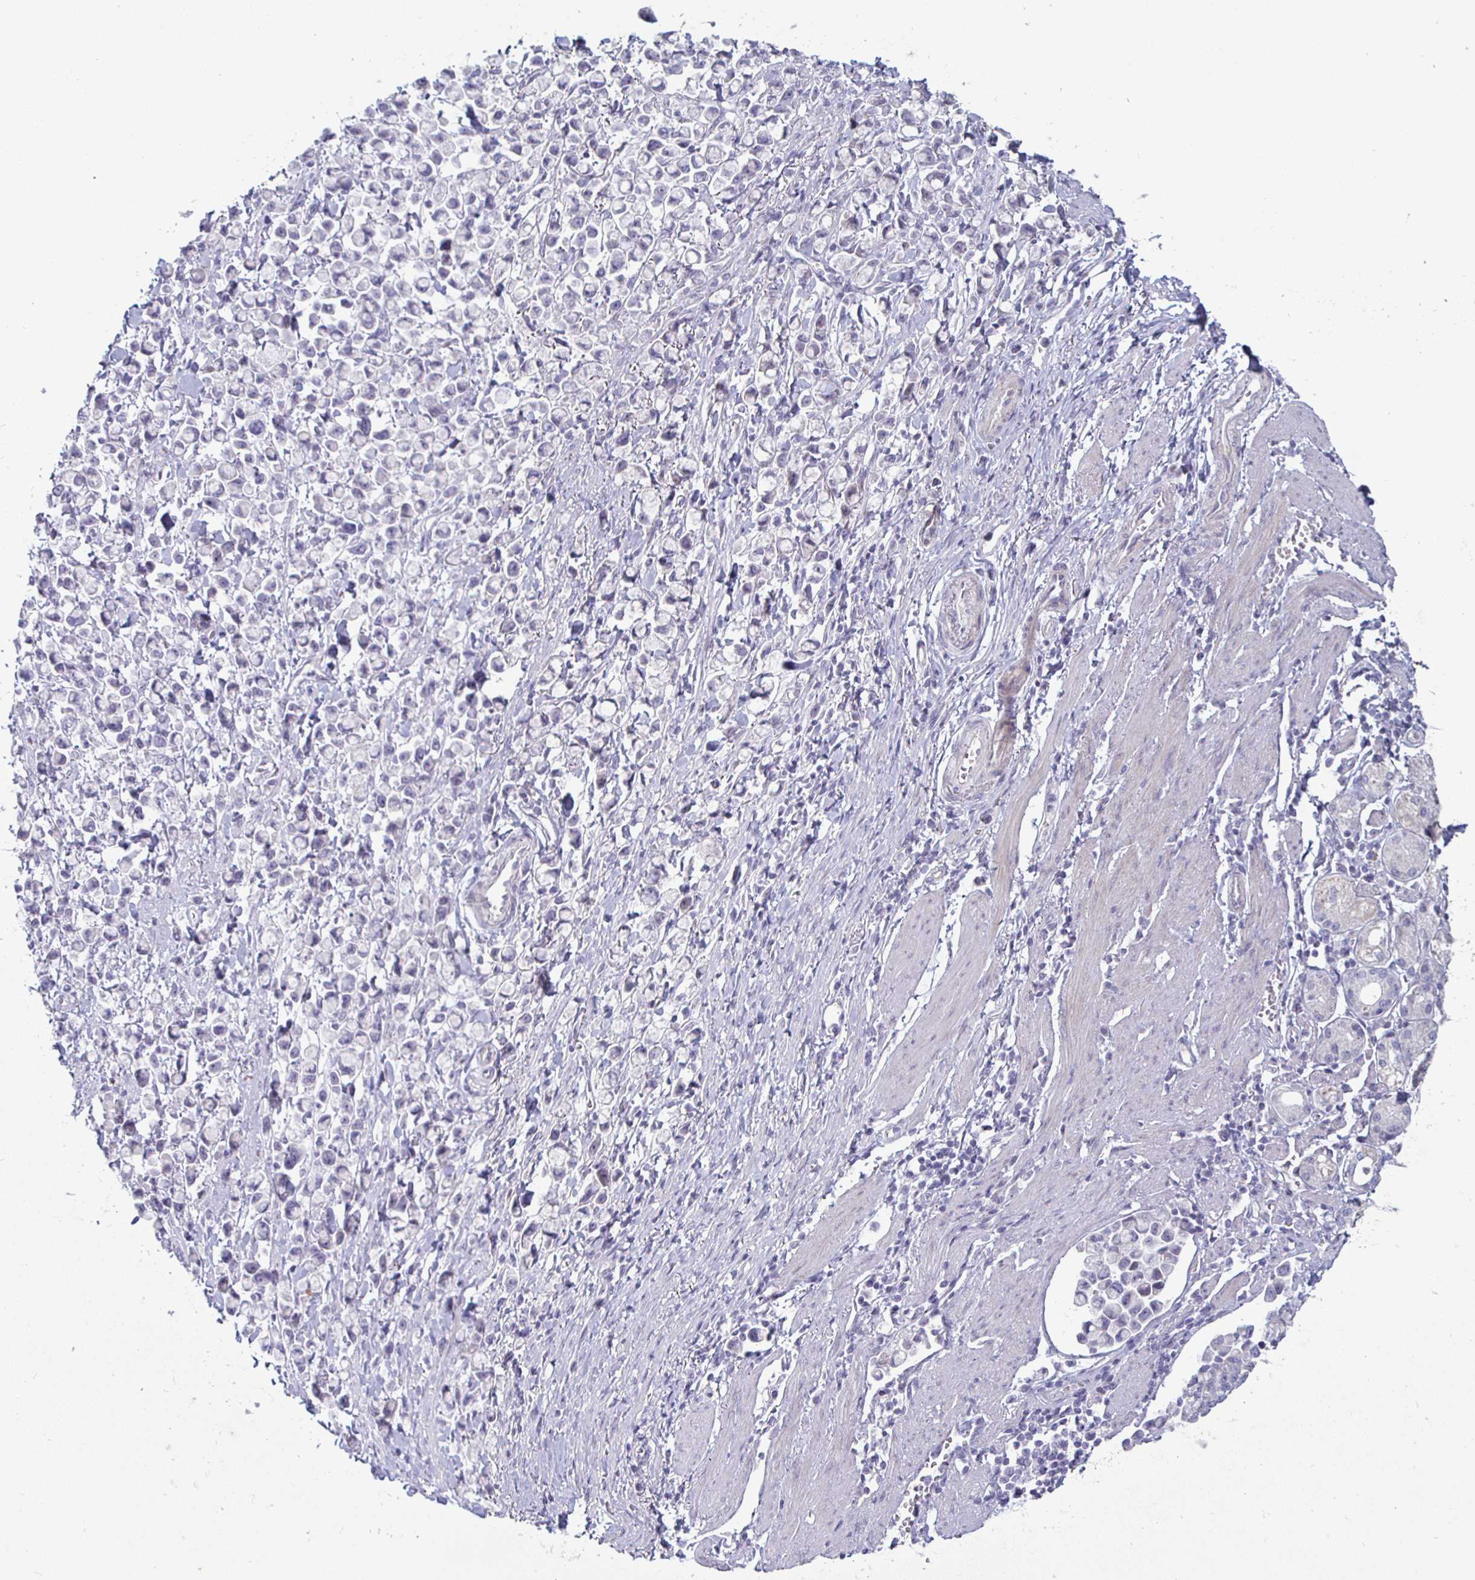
{"staining": {"intensity": "negative", "quantity": "none", "location": "none"}, "tissue": "stomach cancer", "cell_type": "Tumor cells", "image_type": "cancer", "snomed": [{"axis": "morphology", "description": "Adenocarcinoma, NOS"}, {"axis": "topography", "description": "Stomach"}], "caption": "Immunohistochemical staining of stomach adenocarcinoma reveals no significant positivity in tumor cells.", "gene": "DMRTB1", "patient": {"sex": "female", "age": 81}}